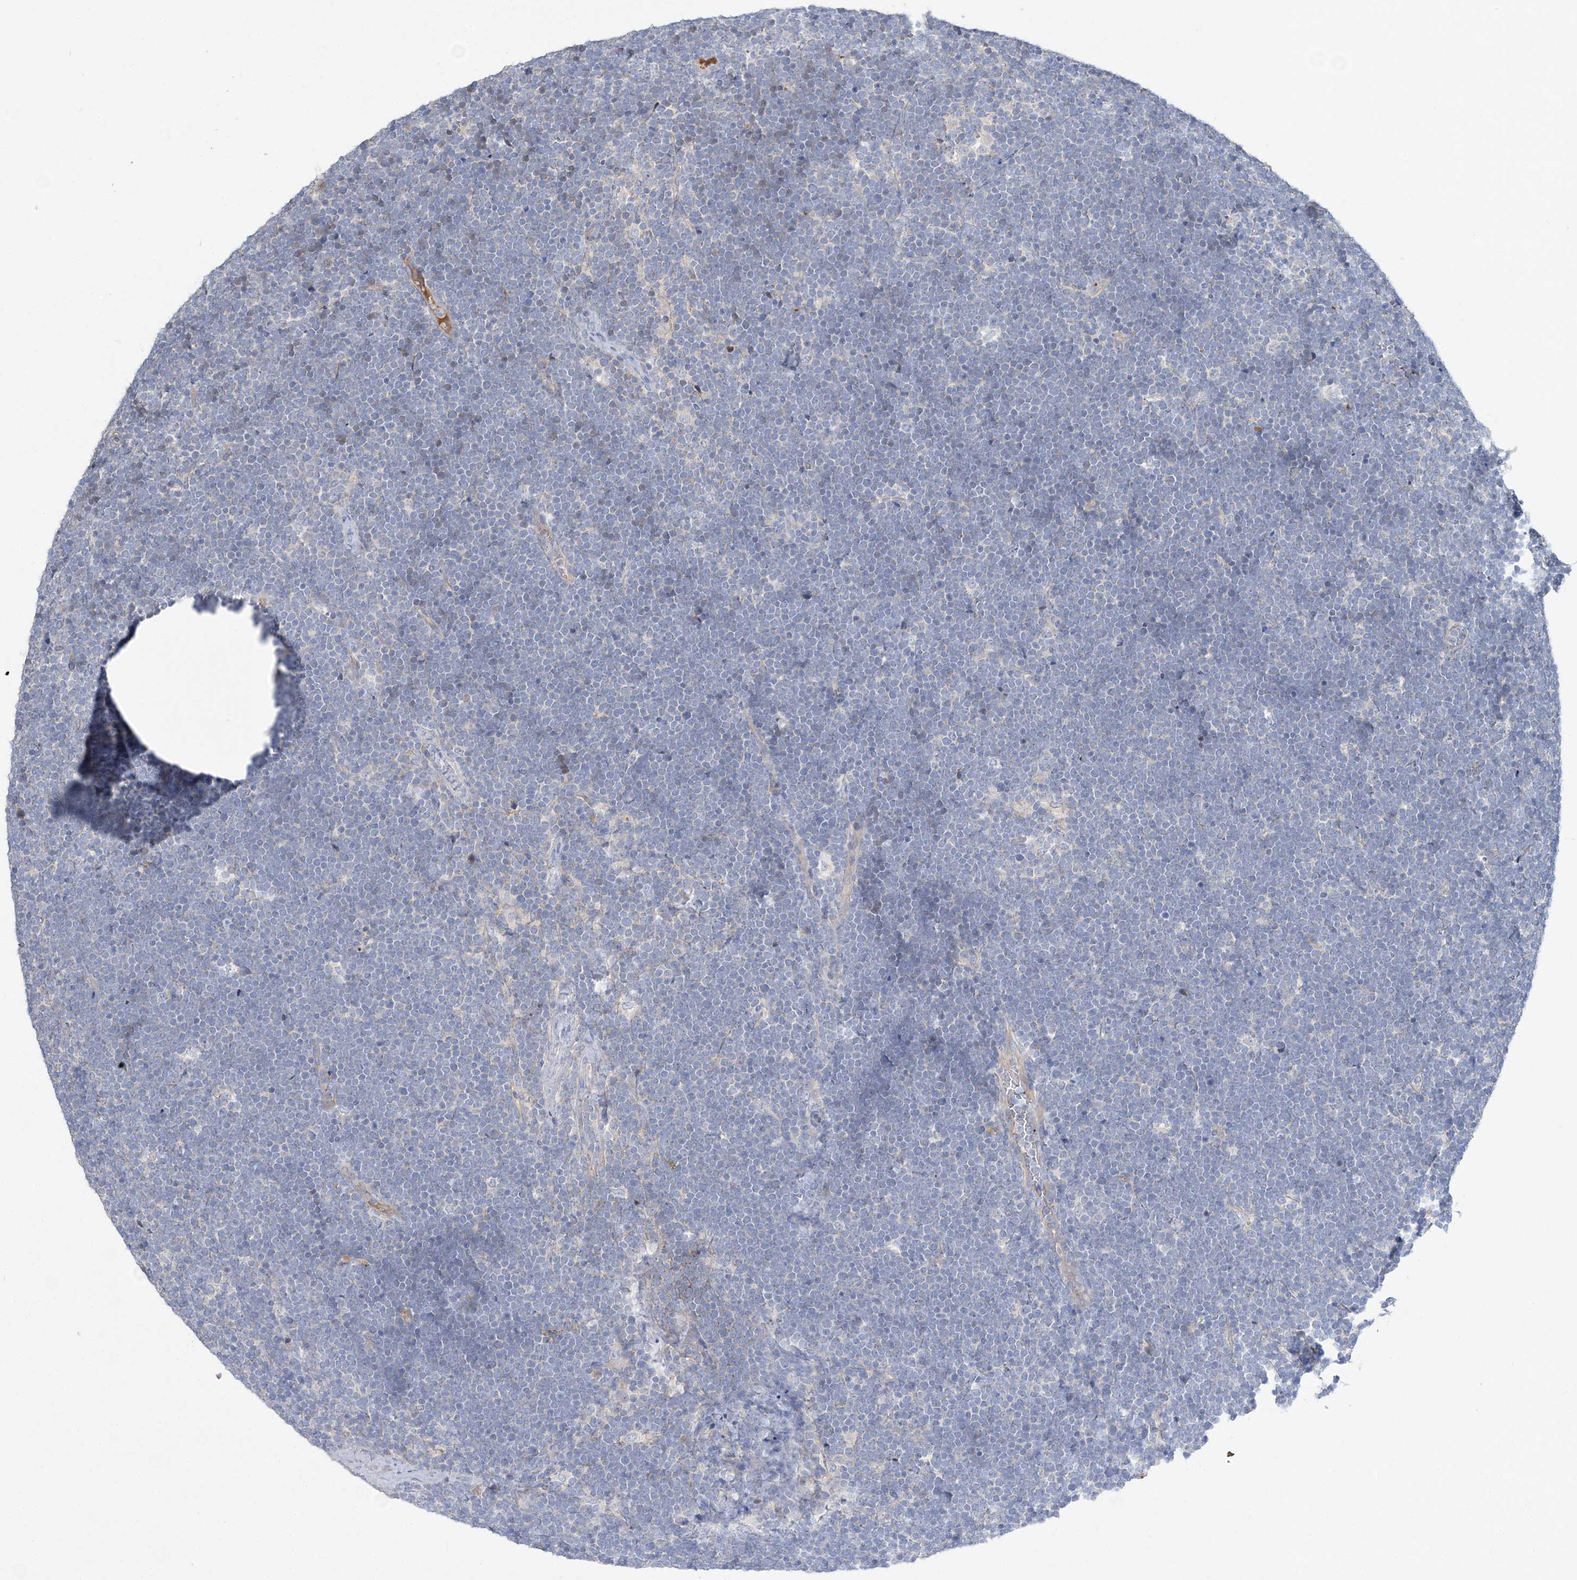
{"staining": {"intensity": "negative", "quantity": "none", "location": "none"}, "tissue": "lymphoma", "cell_type": "Tumor cells", "image_type": "cancer", "snomed": [{"axis": "morphology", "description": "Malignant lymphoma, non-Hodgkin's type, High grade"}, {"axis": "topography", "description": "Lymph node"}], "caption": "Immunohistochemistry (IHC) histopathology image of neoplastic tissue: human high-grade malignant lymphoma, non-Hodgkin's type stained with DAB displays no significant protein expression in tumor cells.", "gene": "ADCK2", "patient": {"sex": "male", "age": 13}}